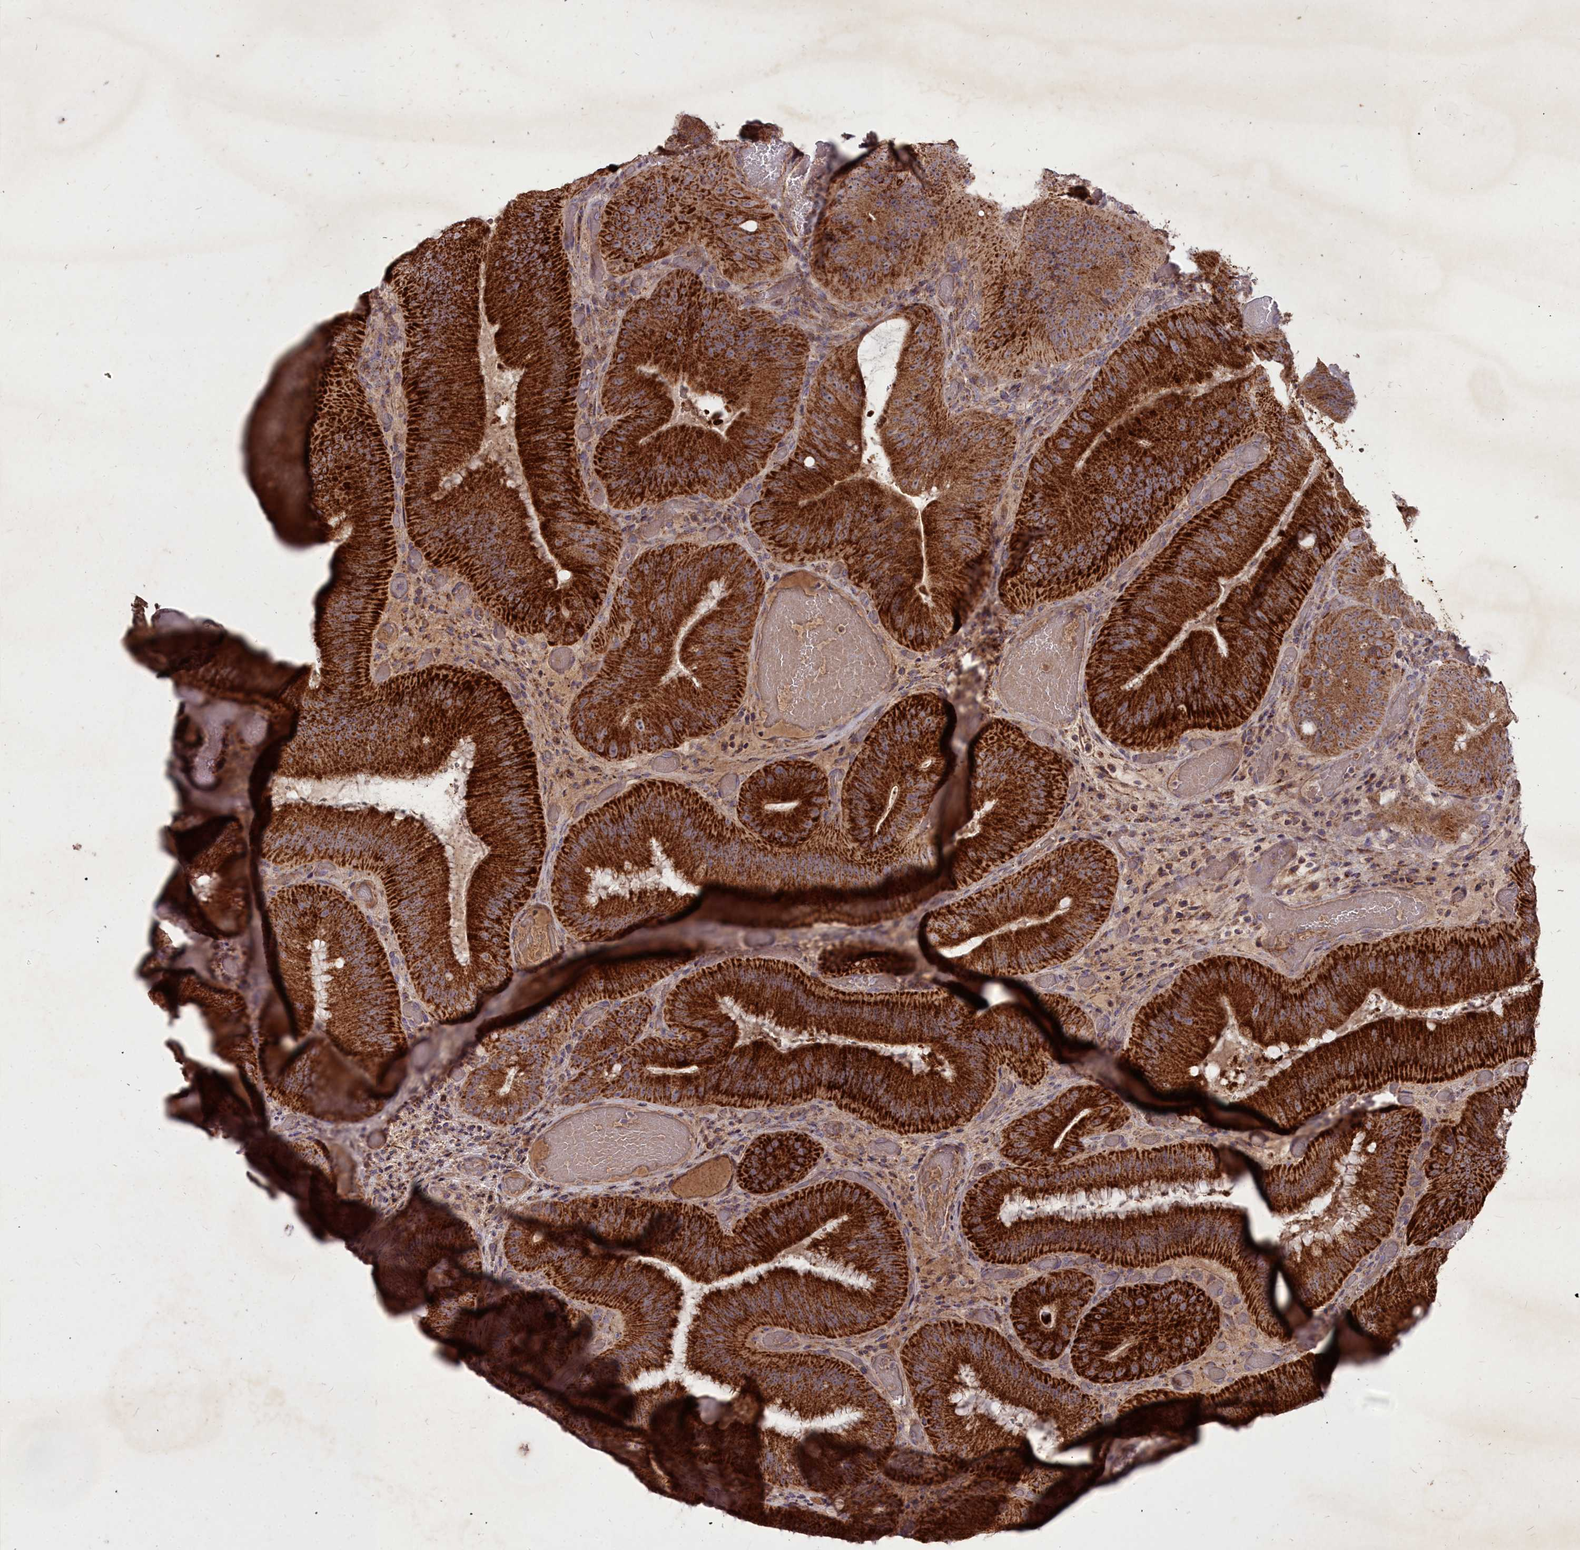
{"staining": {"intensity": "strong", "quantity": ">75%", "location": "cytoplasmic/membranous"}, "tissue": "colorectal cancer", "cell_type": "Tumor cells", "image_type": "cancer", "snomed": [{"axis": "morphology", "description": "Adenocarcinoma, NOS"}, {"axis": "topography", "description": "Colon"}], "caption": "Human adenocarcinoma (colorectal) stained with a brown dye demonstrates strong cytoplasmic/membranous positive expression in approximately >75% of tumor cells.", "gene": "COX11", "patient": {"sex": "female", "age": 43}}